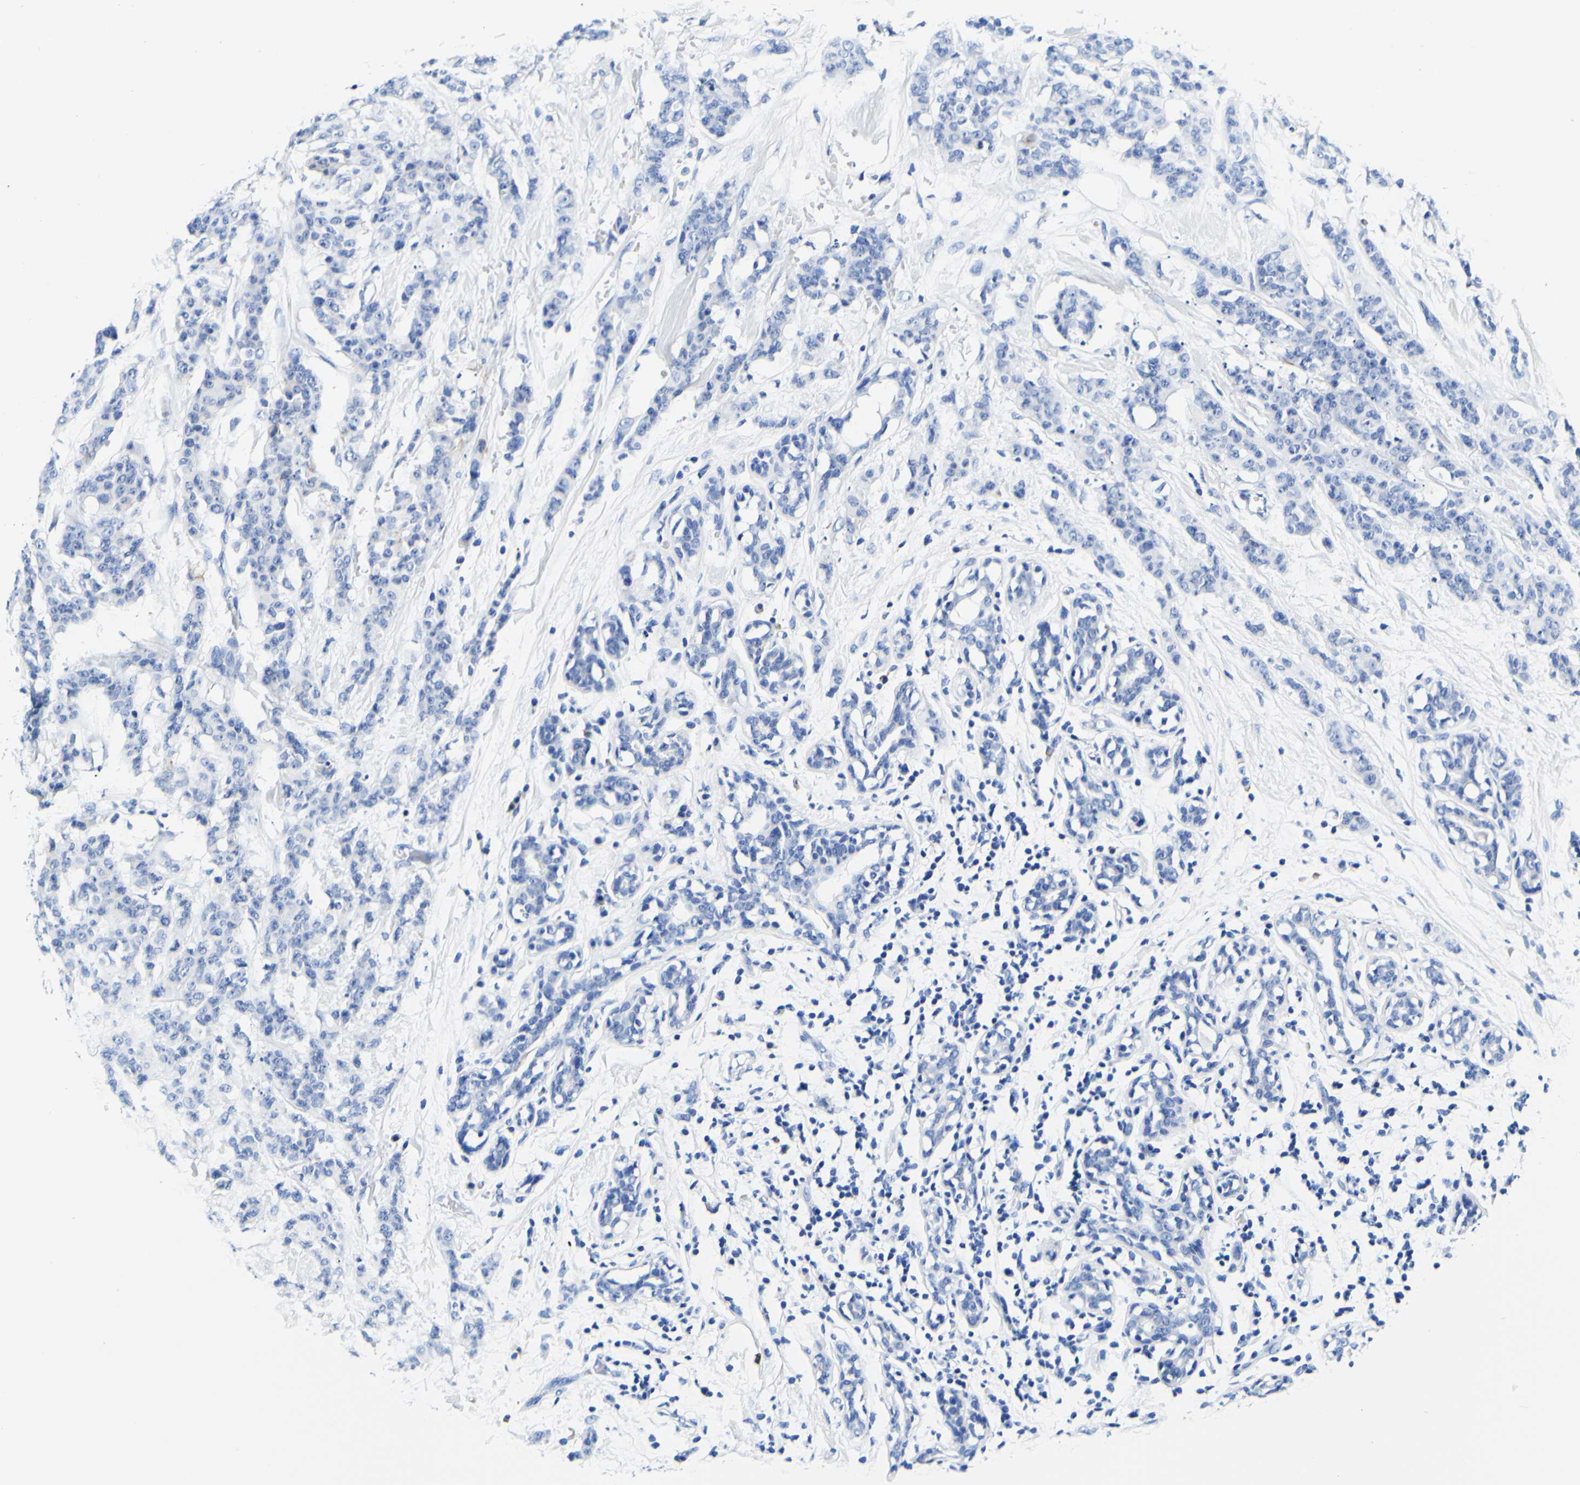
{"staining": {"intensity": "negative", "quantity": "none", "location": "none"}, "tissue": "breast cancer", "cell_type": "Tumor cells", "image_type": "cancer", "snomed": [{"axis": "morphology", "description": "Normal tissue, NOS"}, {"axis": "morphology", "description": "Duct carcinoma"}, {"axis": "topography", "description": "Breast"}], "caption": "The photomicrograph displays no significant positivity in tumor cells of breast cancer.", "gene": "P4HB", "patient": {"sex": "female", "age": 40}}